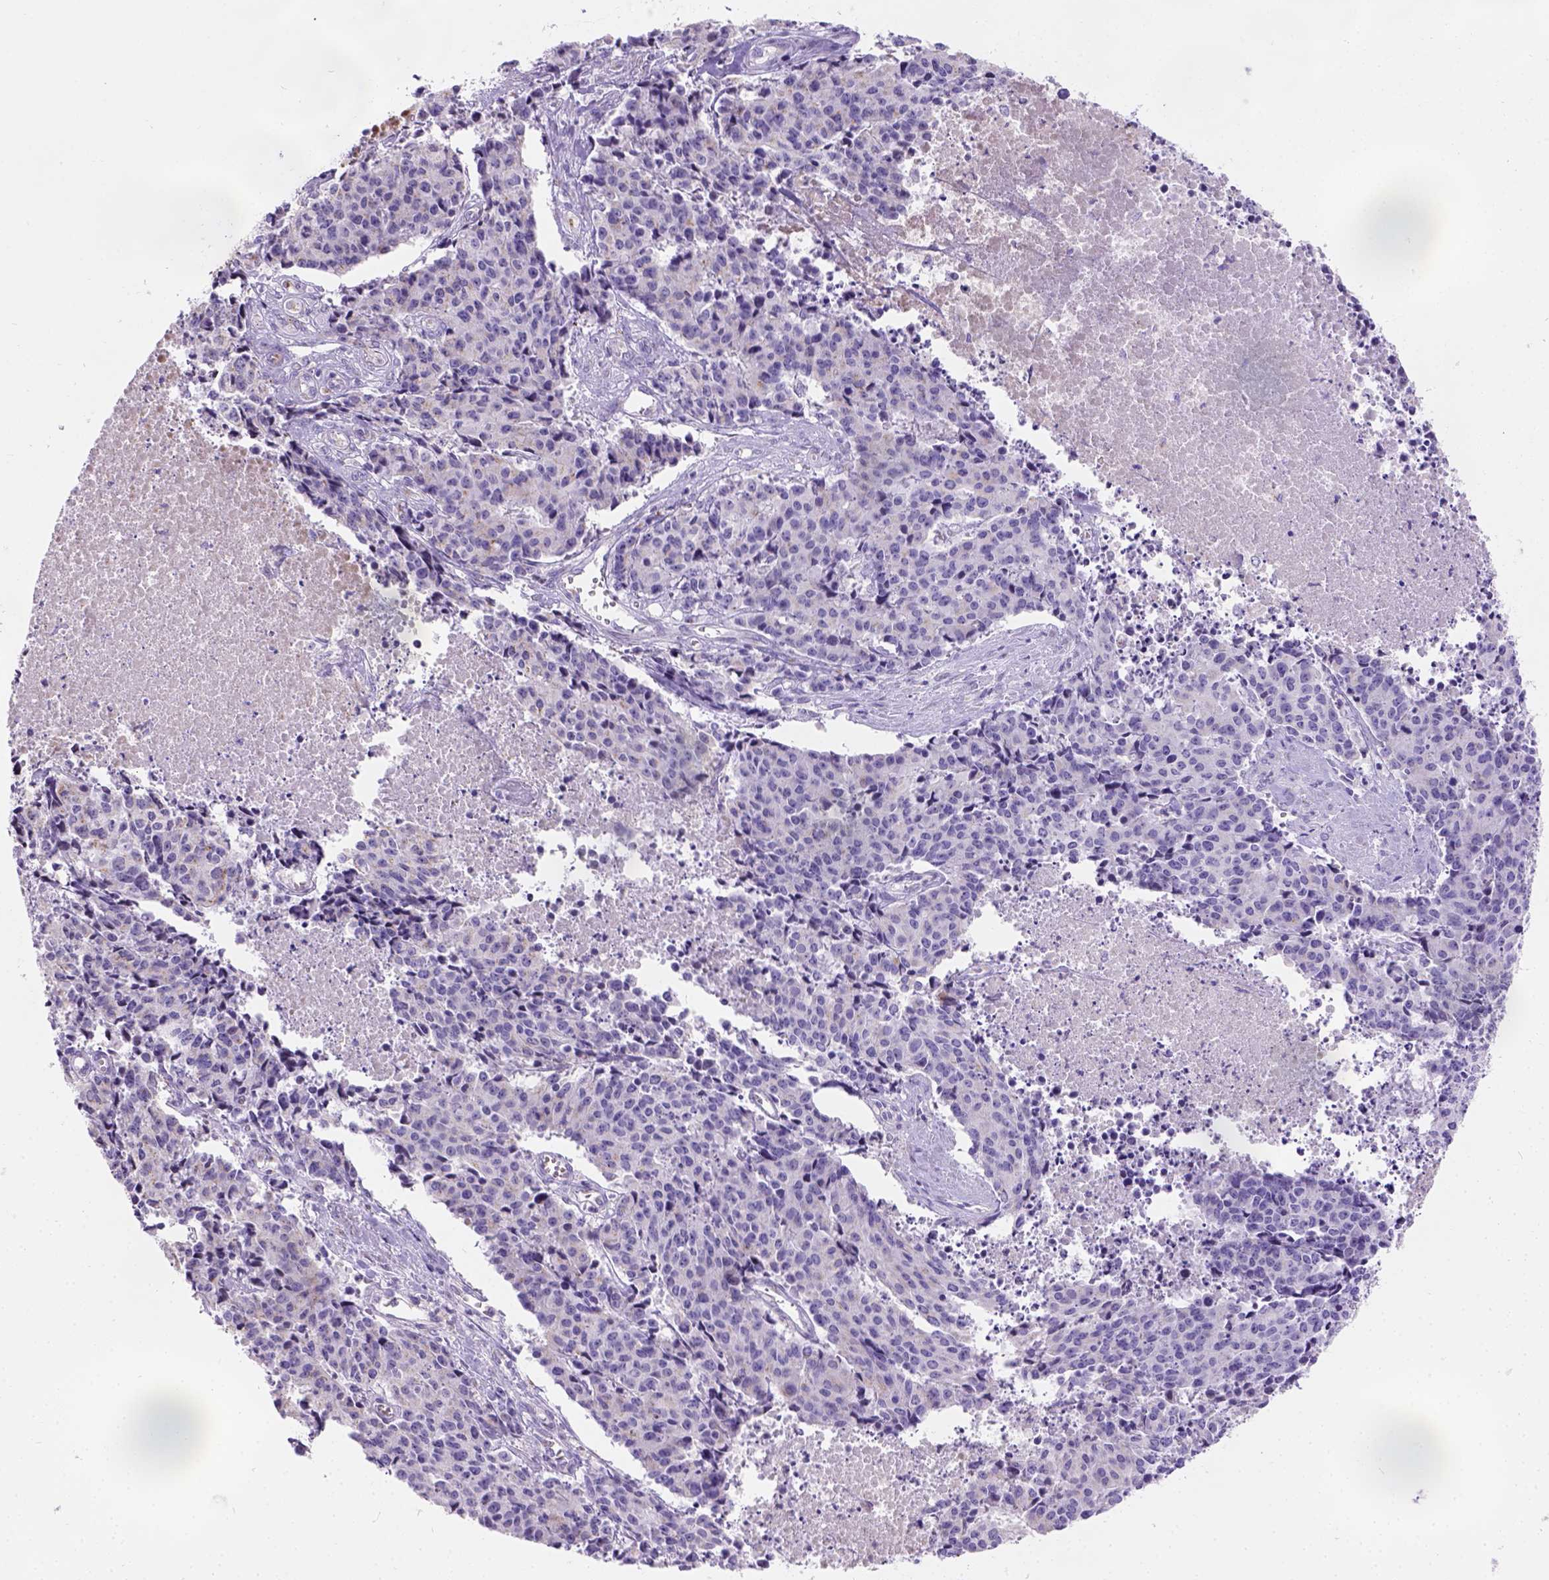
{"staining": {"intensity": "negative", "quantity": "none", "location": "none"}, "tissue": "cervical cancer", "cell_type": "Tumor cells", "image_type": "cancer", "snomed": [{"axis": "morphology", "description": "Squamous cell carcinoma, NOS"}, {"axis": "topography", "description": "Cervix"}], "caption": "Cervical squamous cell carcinoma was stained to show a protein in brown. There is no significant staining in tumor cells.", "gene": "PHF7", "patient": {"sex": "female", "age": 28}}